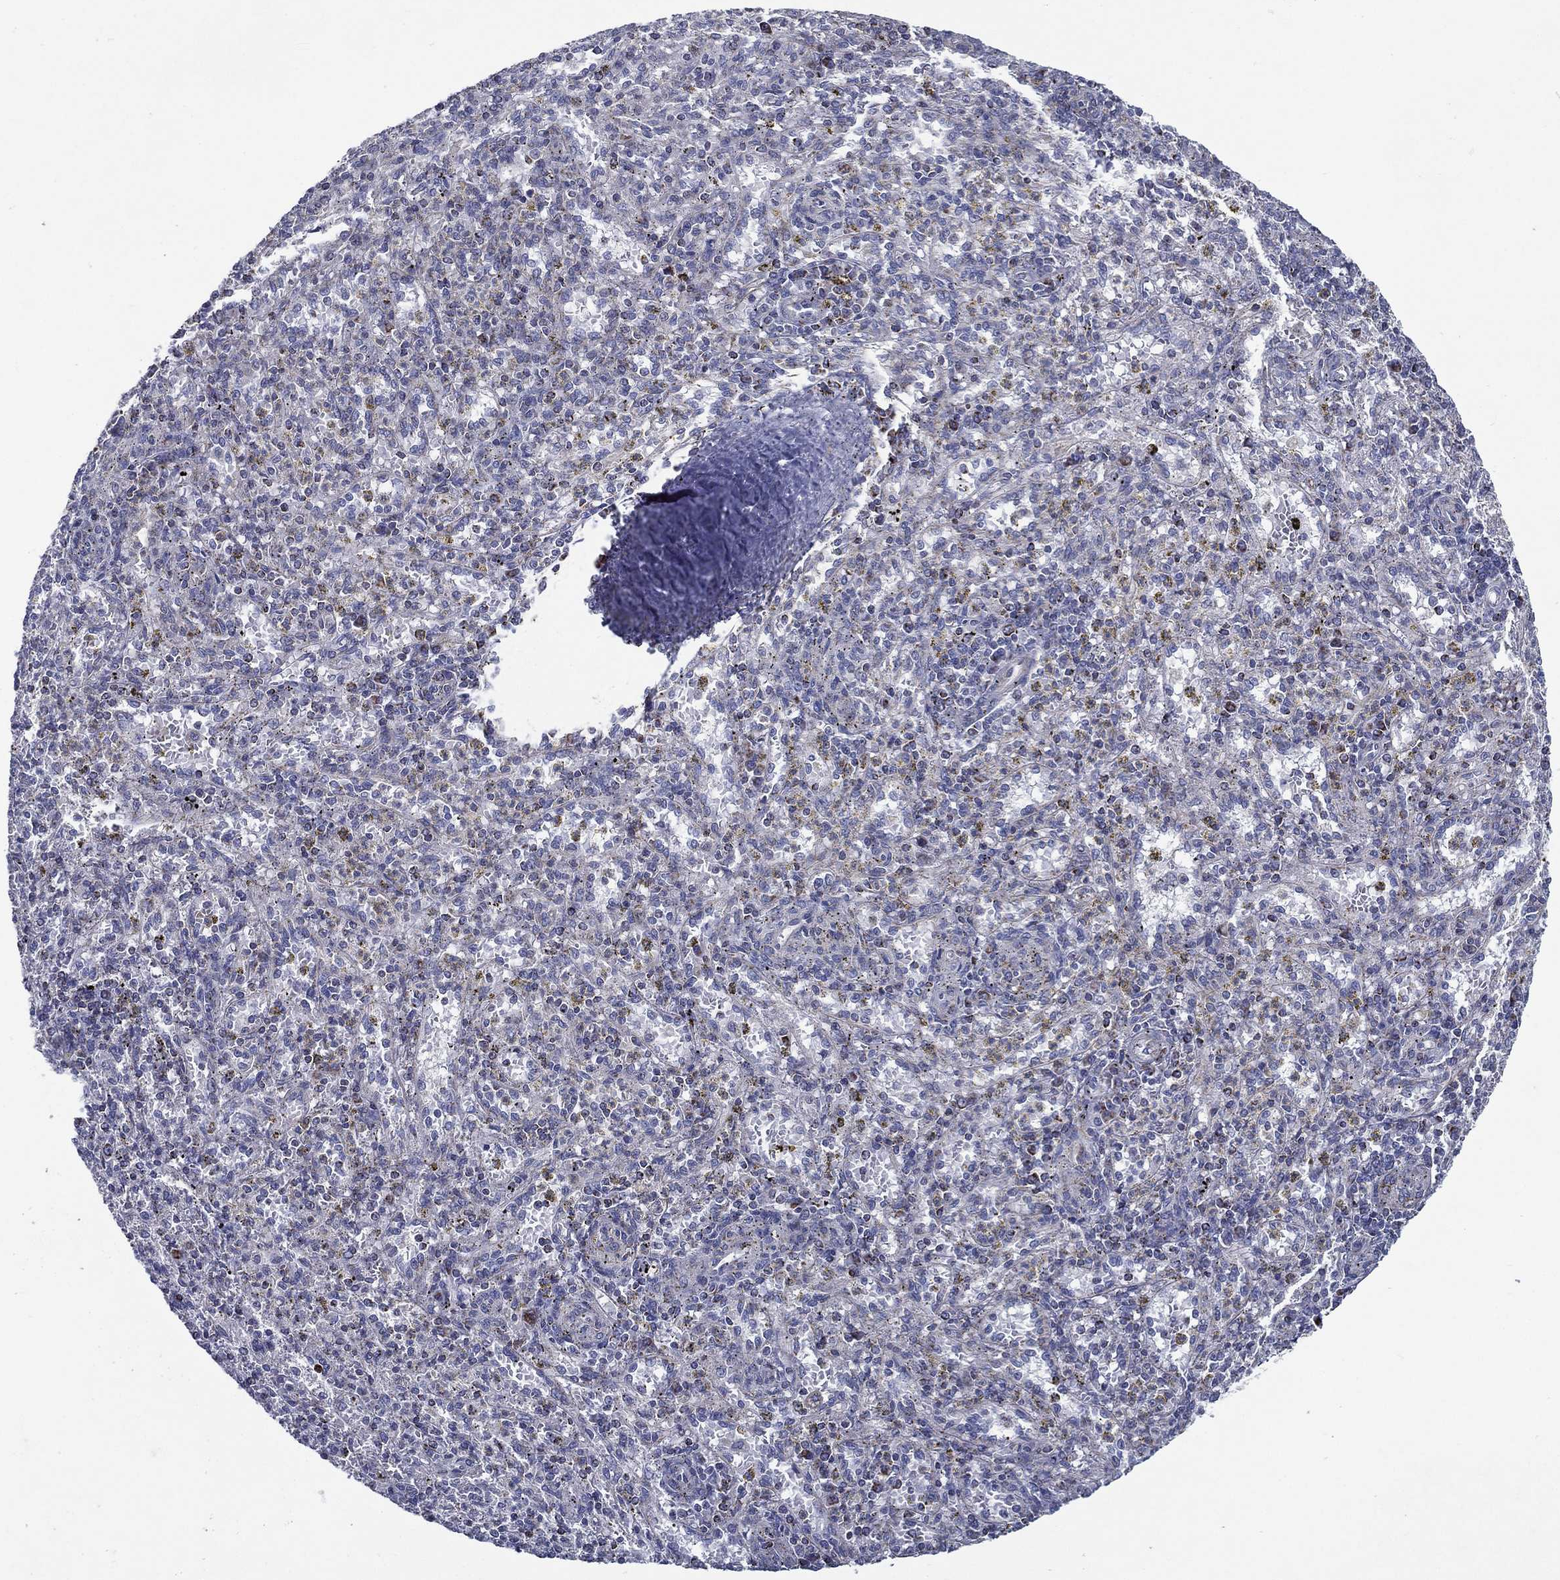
{"staining": {"intensity": "negative", "quantity": "none", "location": "none"}, "tissue": "spleen", "cell_type": "Cells in red pulp", "image_type": "normal", "snomed": [{"axis": "morphology", "description": "Normal tissue, NOS"}, {"axis": "topography", "description": "Spleen"}], "caption": "High power microscopy micrograph of an immunohistochemistry micrograph of benign spleen, revealing no significant staining in cells in red pulp.", "gene": "SFXN1", "patient": {"sex": "male", "age": 60}}